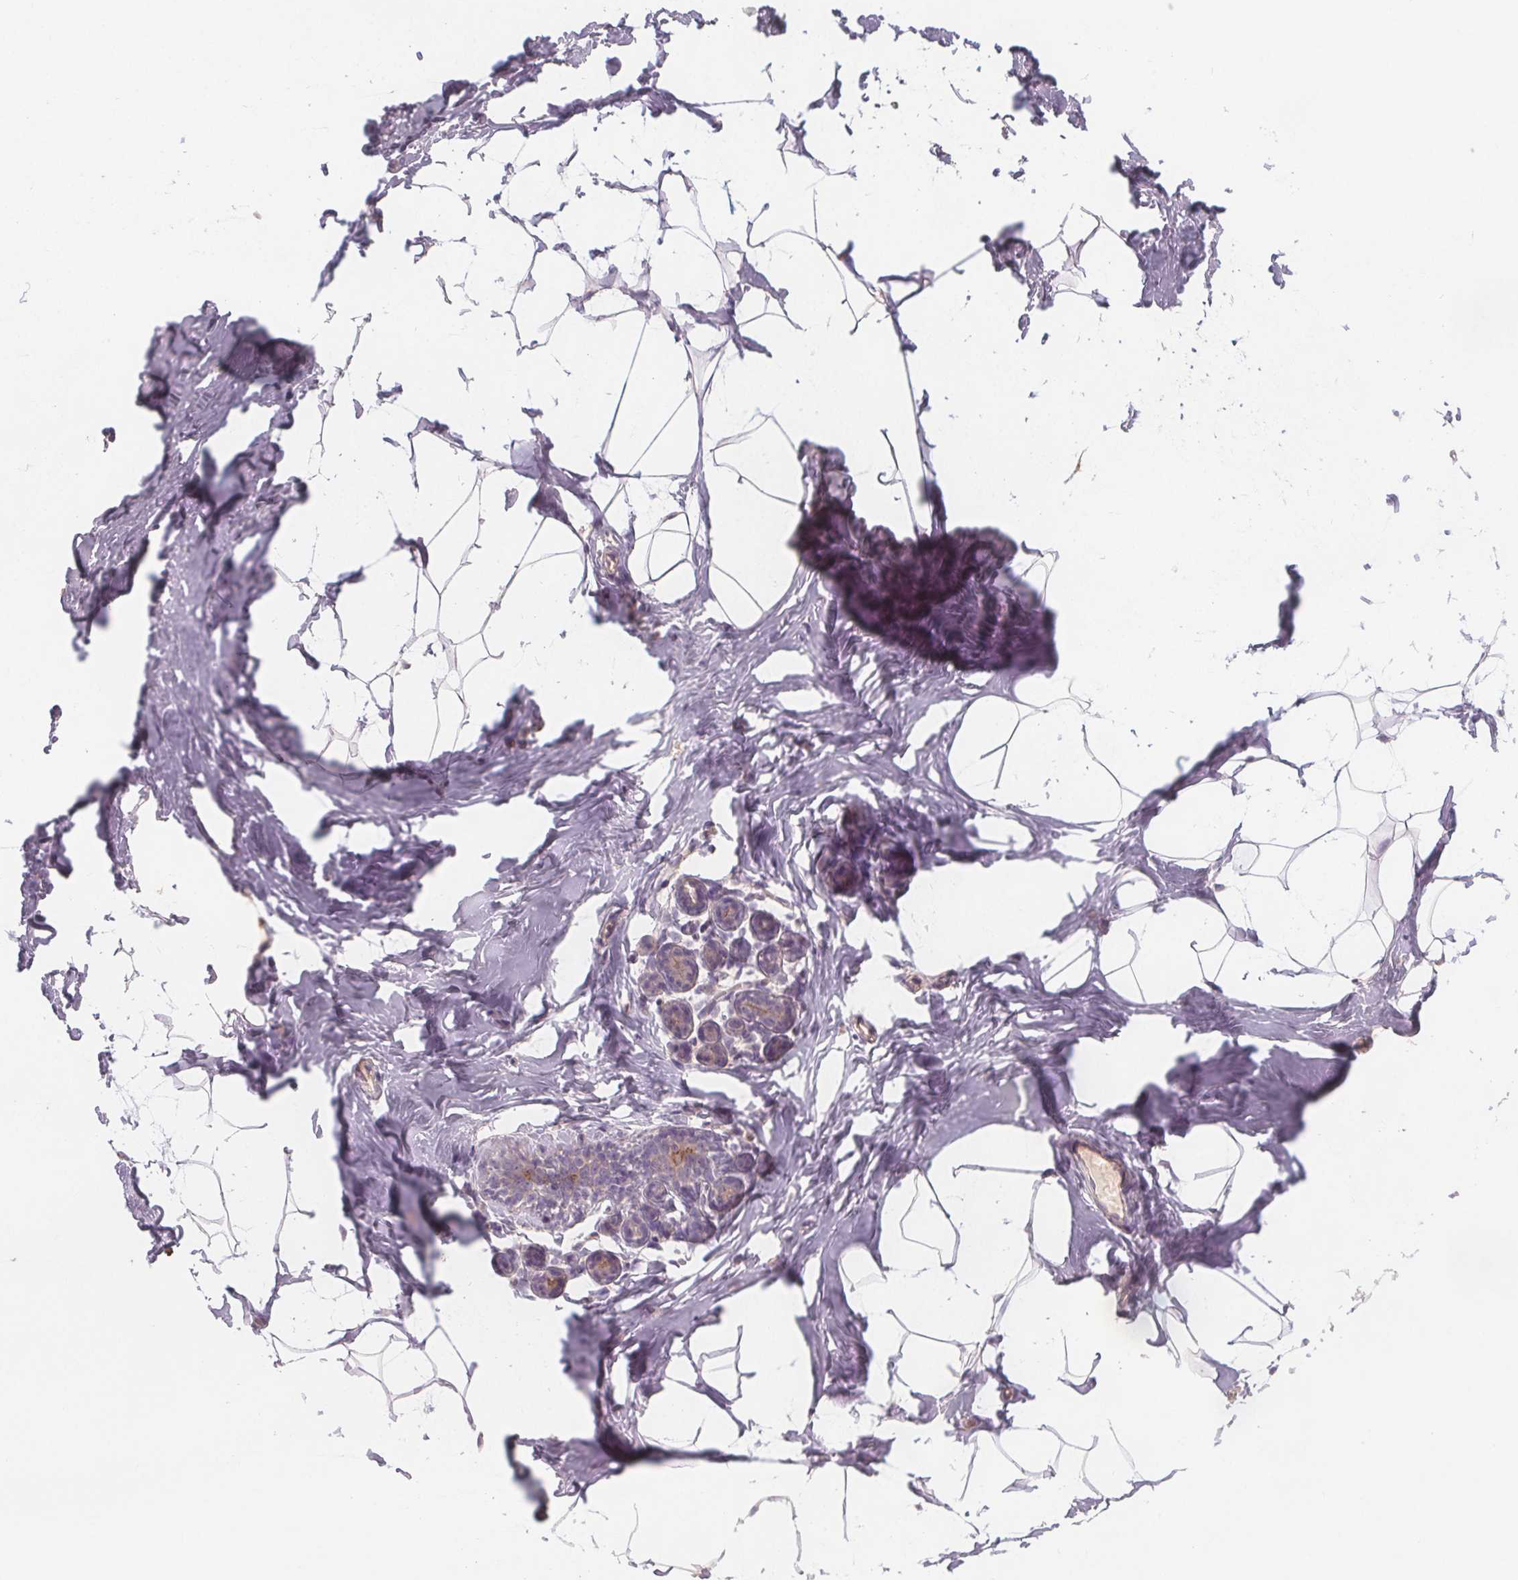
{"staining": {"intensity": "negative", "quantity": "none", "location": "none"}, "tissue": "breast", "cell_type": "Adipocytes", "image_type": "normal", "snomed": [{"axis": "morphology", "description": "Normal tissue, NOS"}, {"axis": "topography", "description": "Breast"}], "caption": "IHC histopathology image of normal breast: breast stained with DAB reveals no significant protein staining in adipocytes.", "gene": "VNN1", "patient": {"sex": "female", "age": 32}}